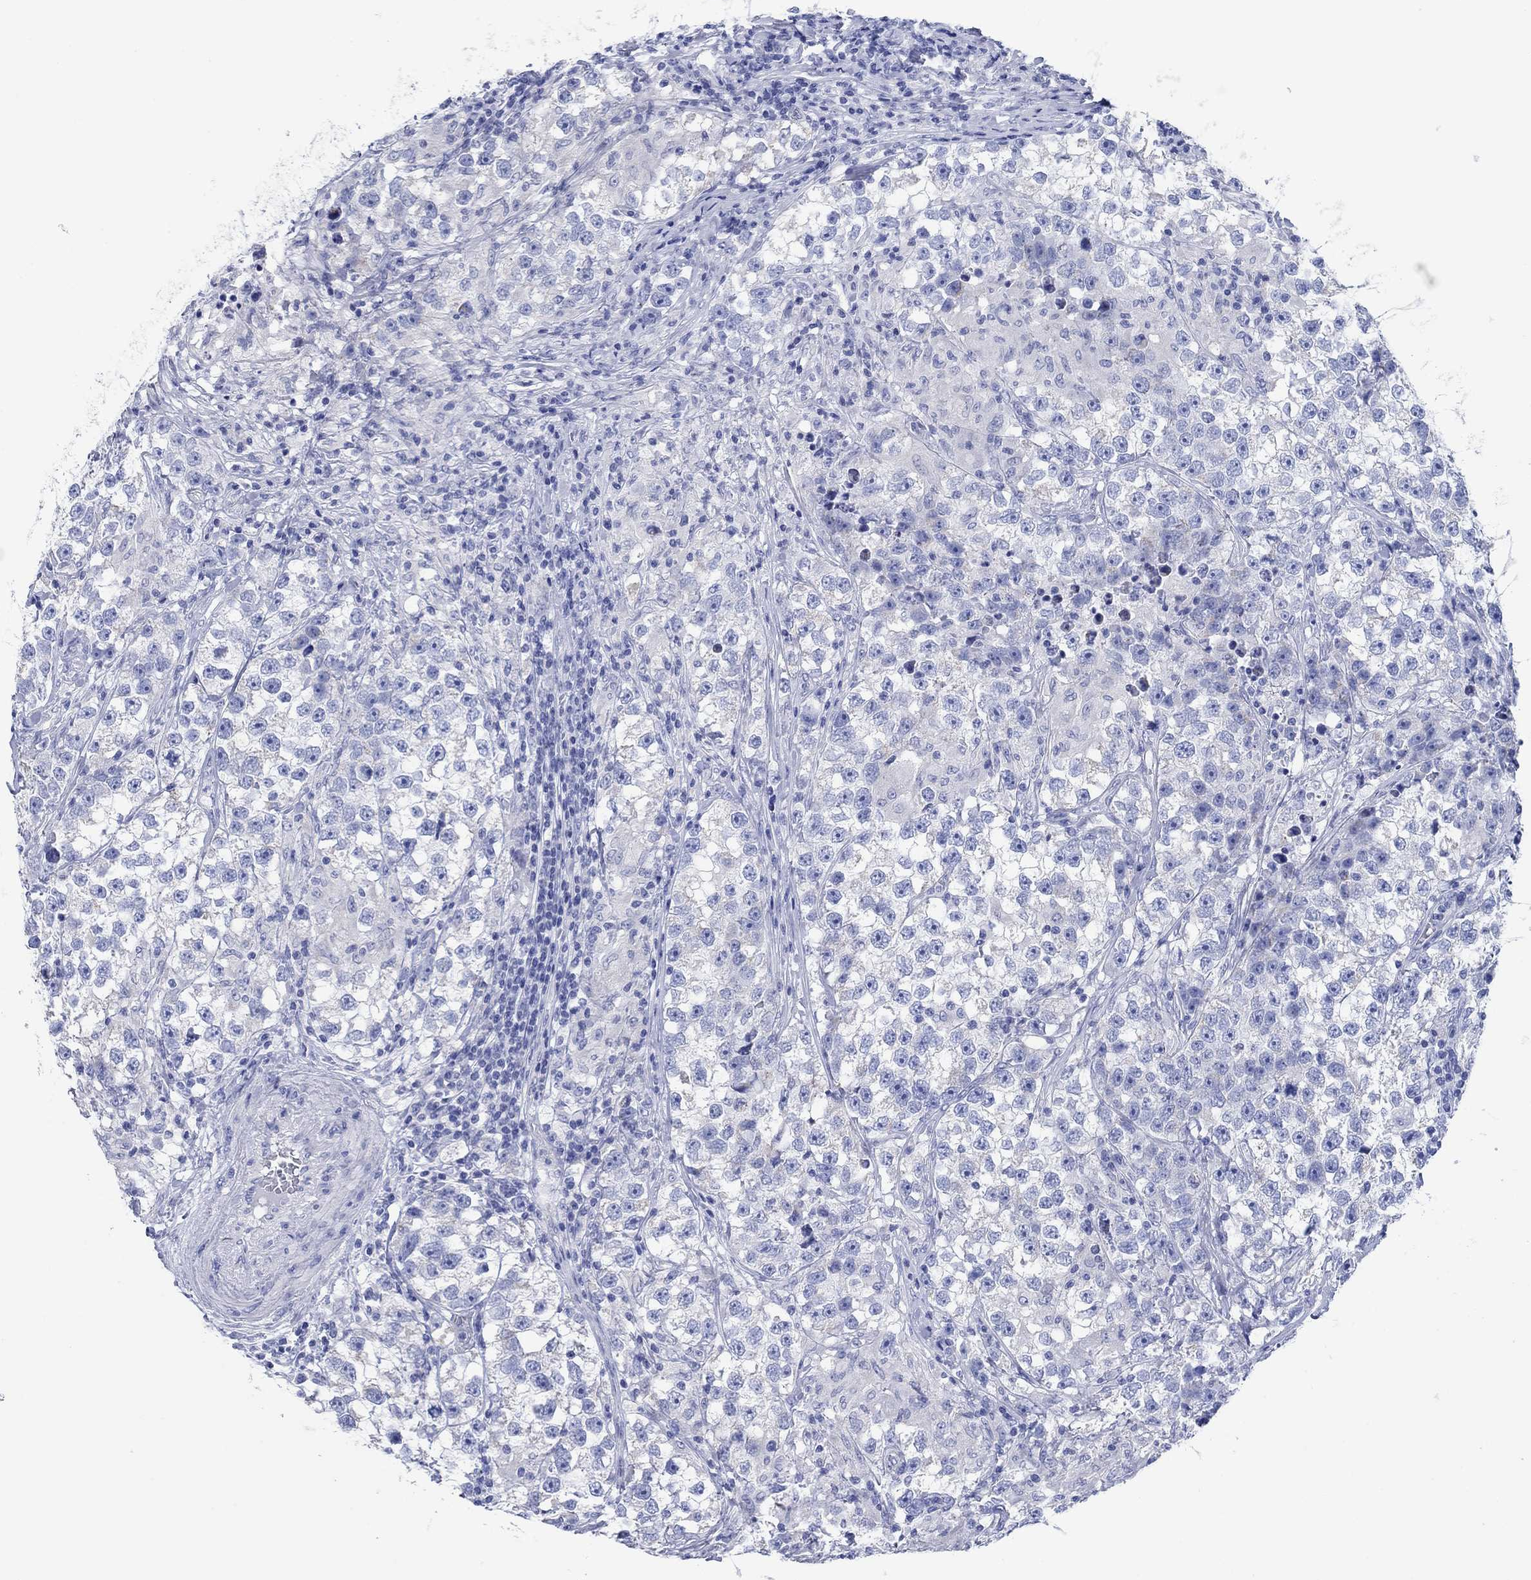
{"staining": {"intensity": "negative", "quantity": "none", "location": "none"}, "tissue": "testis cancer", "cell_type": "Tumor cells", "image_type": "cancer", "snomed": [{"axis": "morphology", "description": "Seminoma, NOS"}, {"axis": "topography", "description": "Testis"}], "caption": "Immunohistochemical staining of human testis cancer exhibits no significant expression in tumor cells.", "gene": "HCRT", "patient": {"sex": "male", "age": 46}}